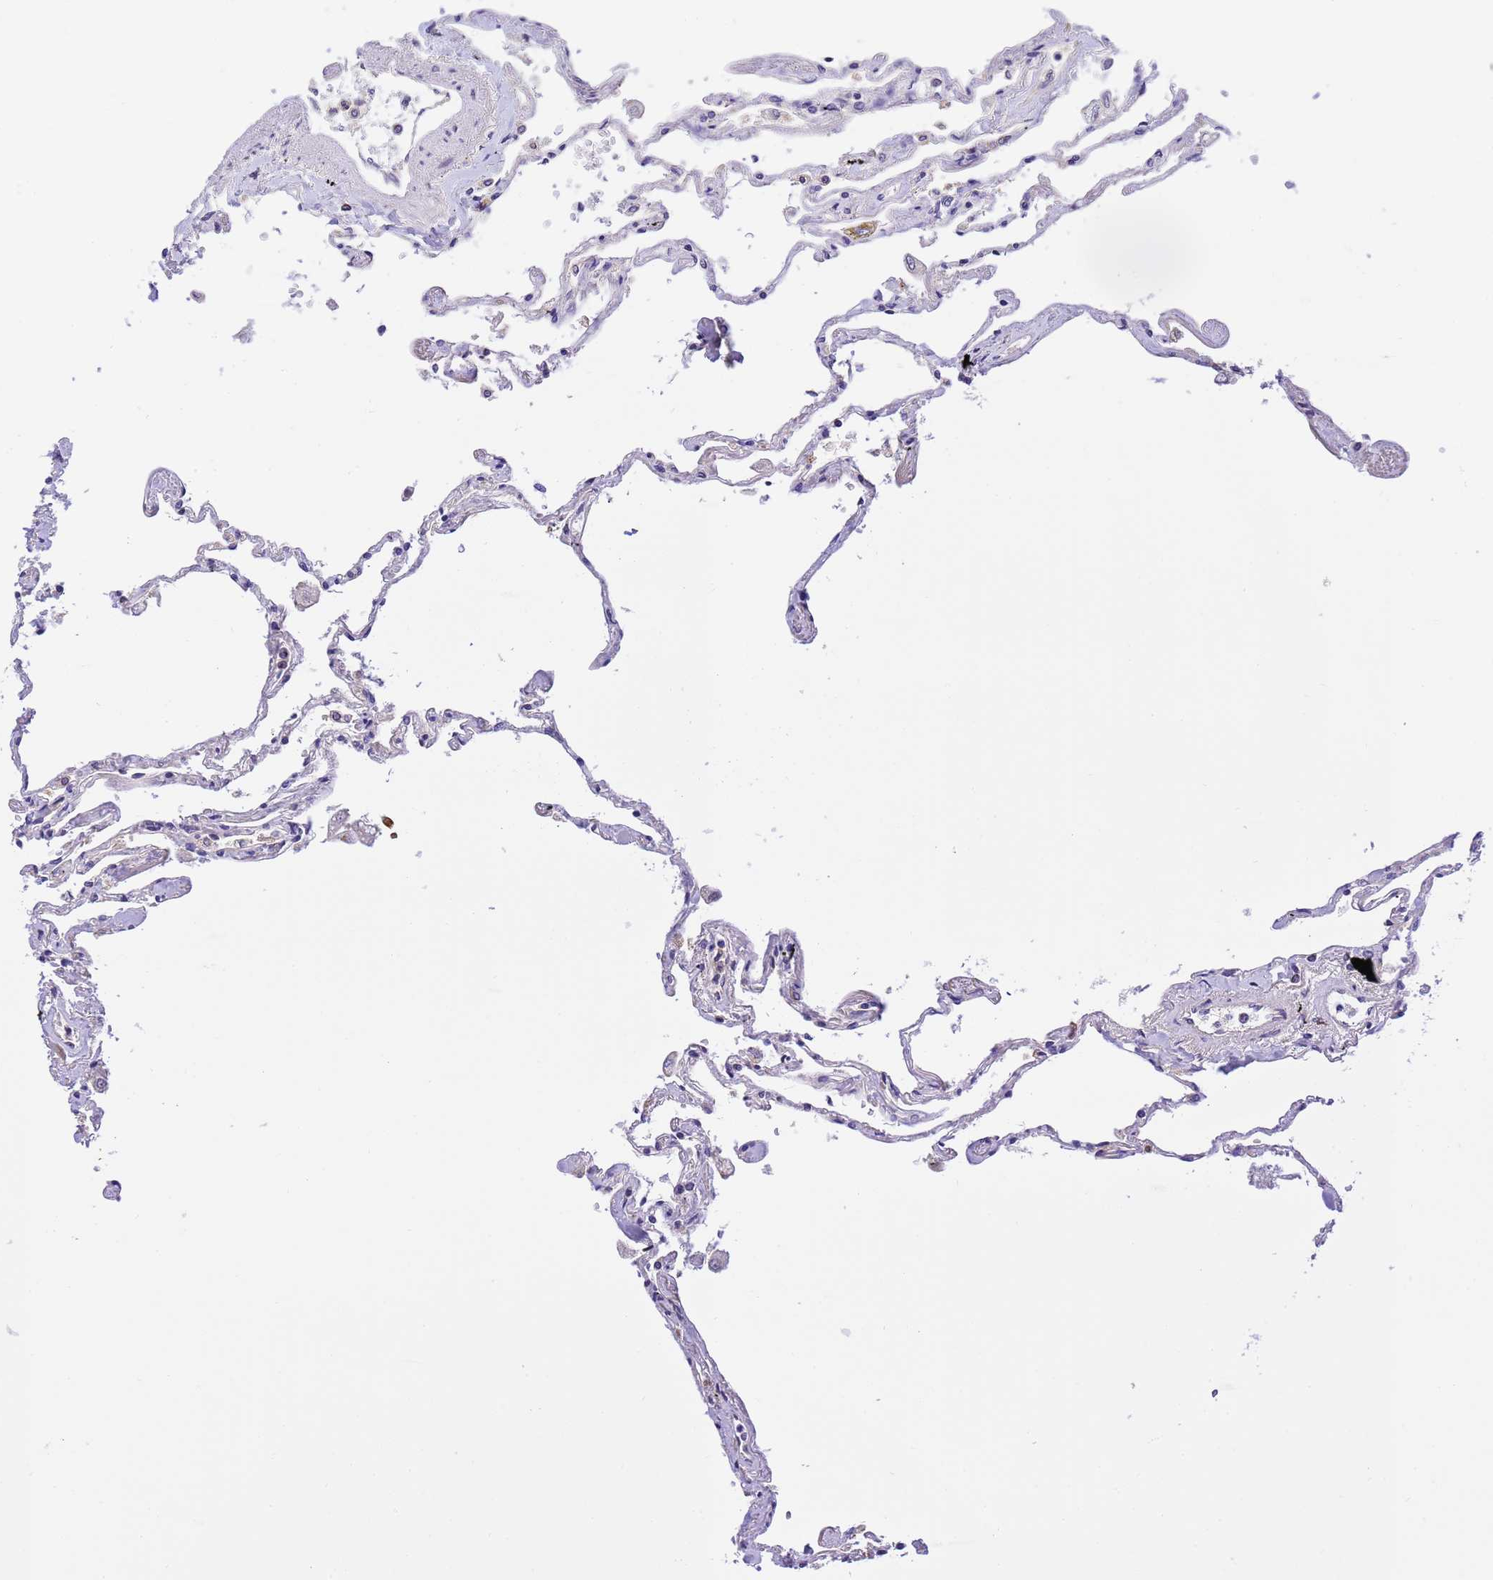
{"staining": {"intensity": "moderate", "quantity": "25%-75%", "location": "cytoplasmic/membranous"}, "tissue": "lung", "cell_type": "Alveolar cells", "image_type": "normal", "snomed": [{"axis": "morphology", "description": "Normal tissue, NOS"}, {"axis": "topography", "description": "Lung"}], "caption": "An immunohistochemistry histopathology image of unremarkable tissue is shown. Protein staining in brown labels moderate cytoplasmic/membranous positivity in lung within alveolar cells.", "gene": "RHBDD3", "patient": {"sex": "female", "age": 67}}